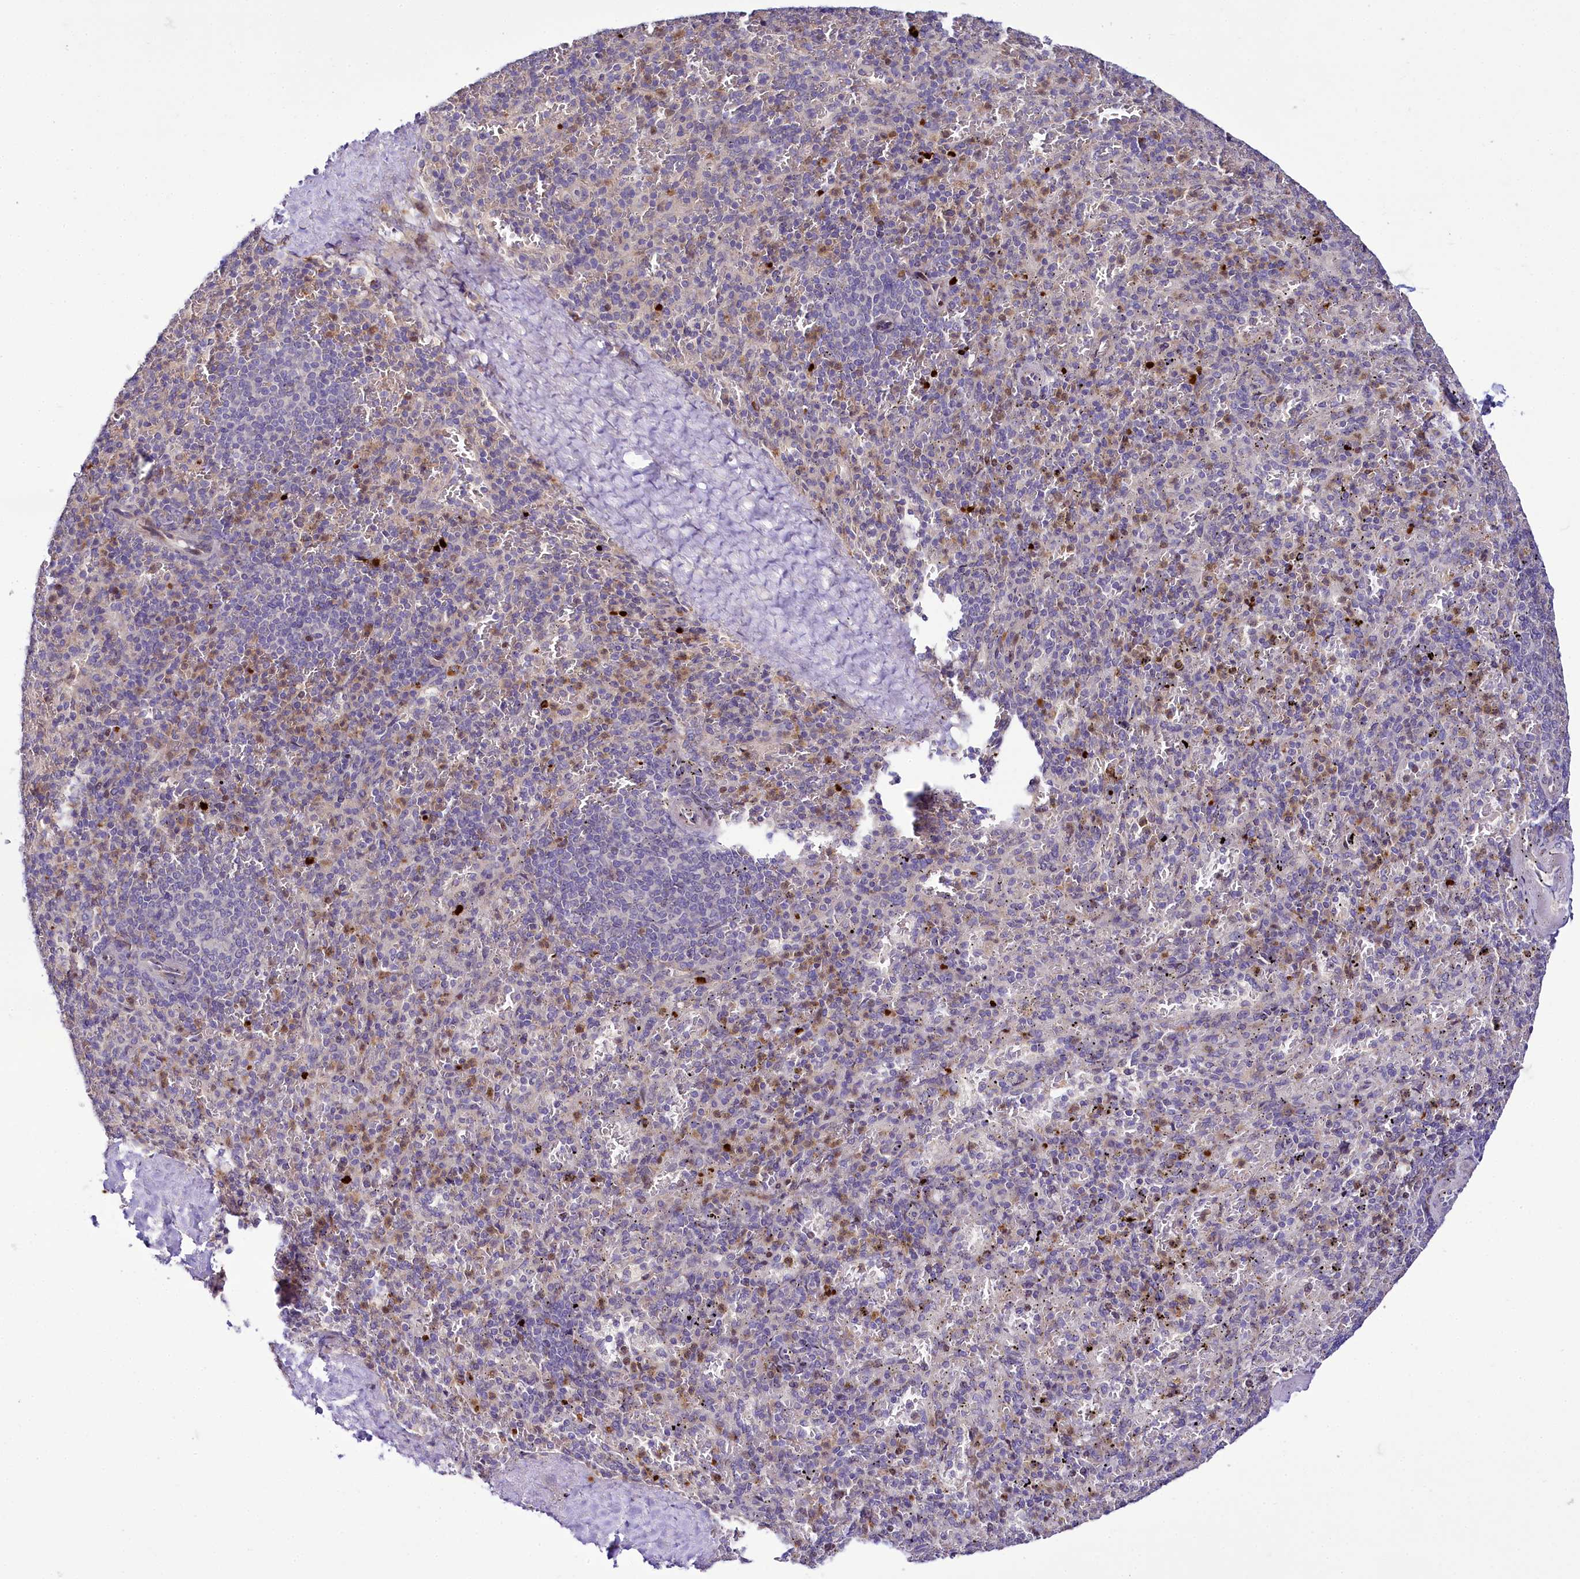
{"staining": {"intensity": "strong", "quantity": "<25%", "location": "cytoplasmic/membranous,nuclear"}, "tissue": "spleen", "cell_type": "Cells in red pulp", "image_type": "normal", "snomed": [{"axis": "morphology", "description": "Normal tissue, NOS"}, {"axis": "topography", "description": "Spleen"}], "caption": "Protein analysis of unremarkable spleen reveals strong cytoplasmic/membranous,nuclear staining in approximately <25% of cells in red pulp.", "gene": "ZC3H12C", "patient": {"sex": "male", "age": 82}}